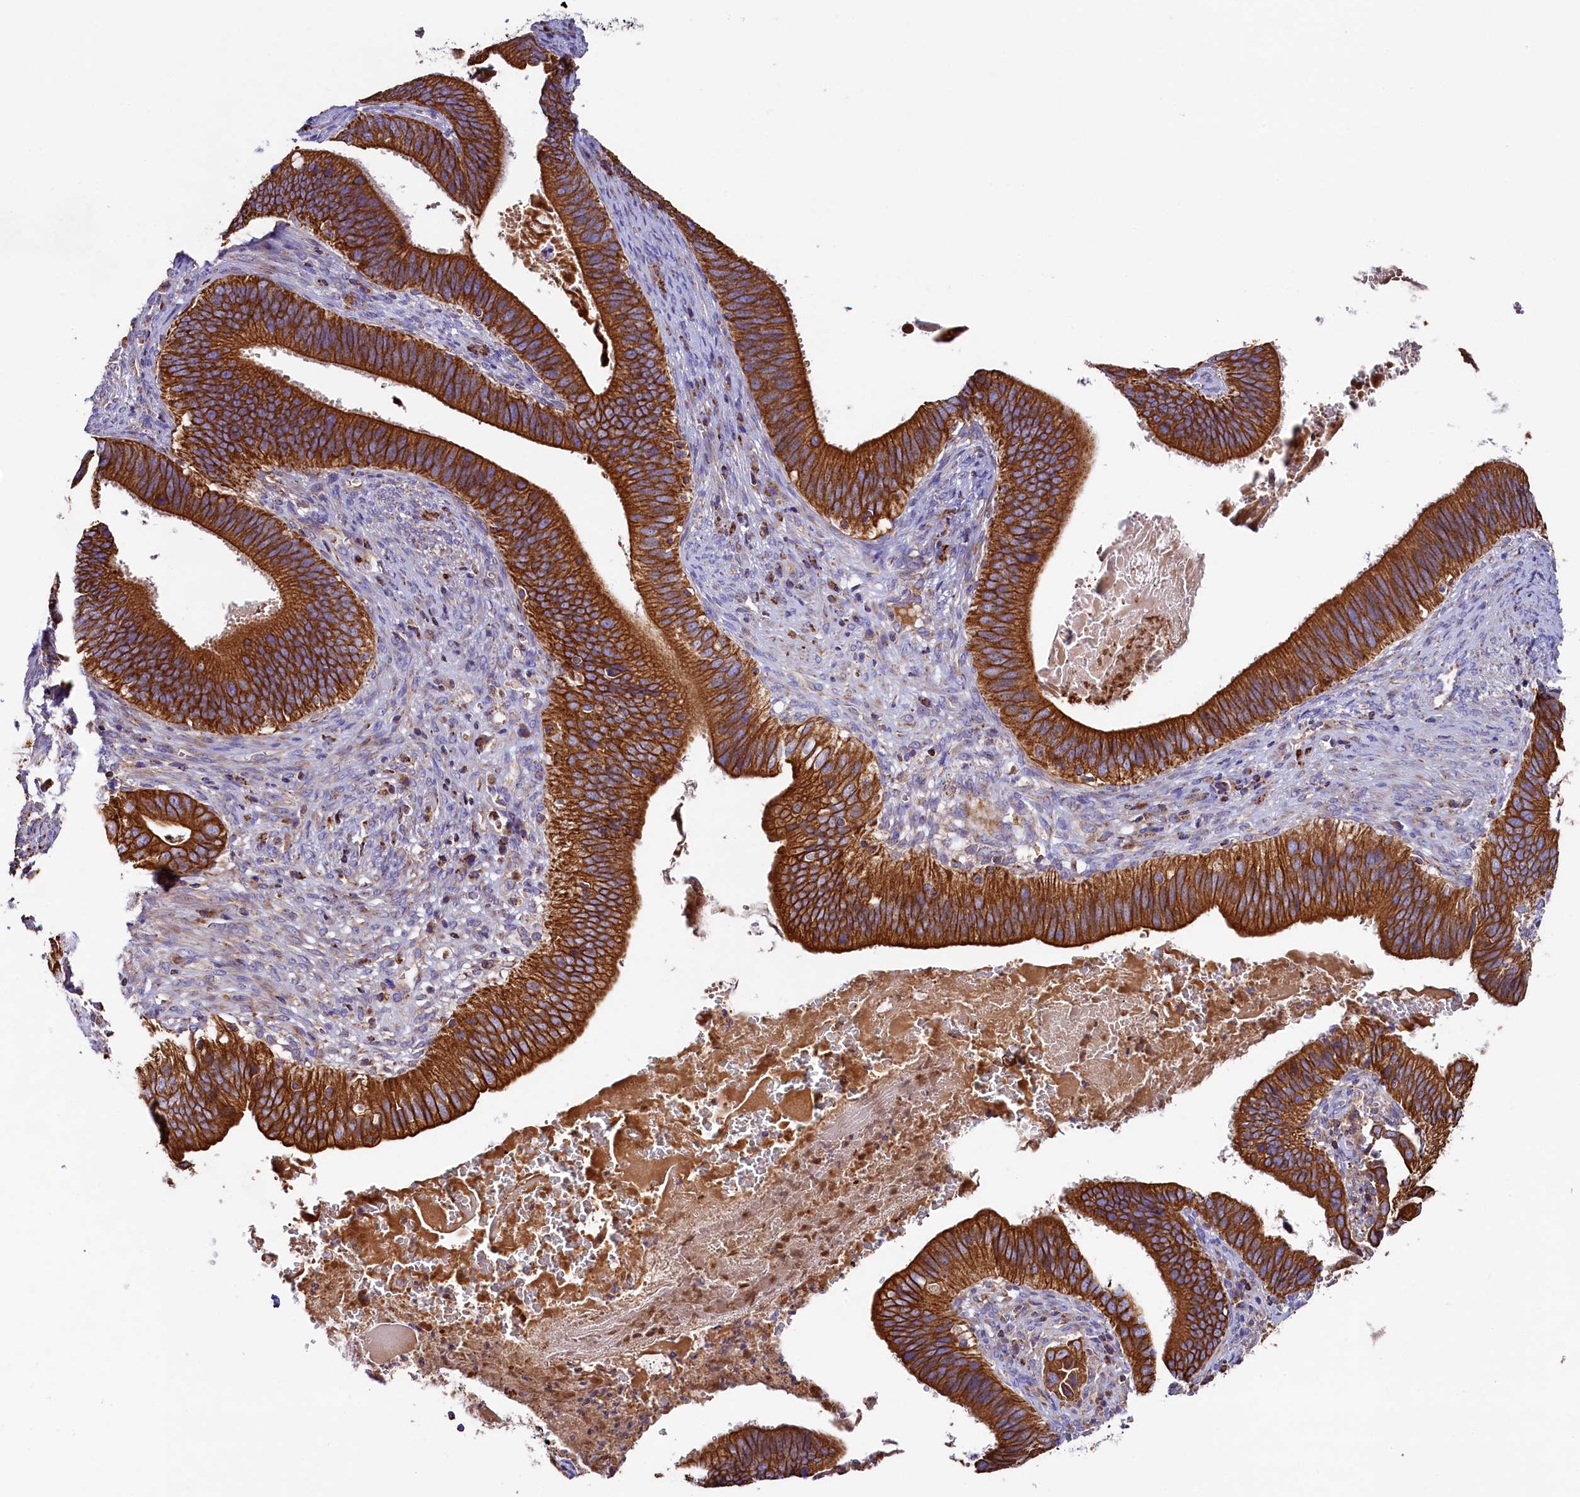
{"staining": {"intensity": "strong", "quantity": ">75%", "location": "cytoplasmic/membranous"}, "tissue": "cervical cancer", "cell_type": "Tumor cells", "image_type": "cancer", "snomed": [{"axis": "morphology", "description": "Adenocarcinoma, NOS"}, {"axis": "topography", "description": "Cervix"}], "caption": "Adenocarcinoma (cervical) tissue displays strong cytoplasmic/membranous positivity in approximately >75% of tumor cells", "gene": "CLYBL", "patient": {"sex": "female", "age": 42}}